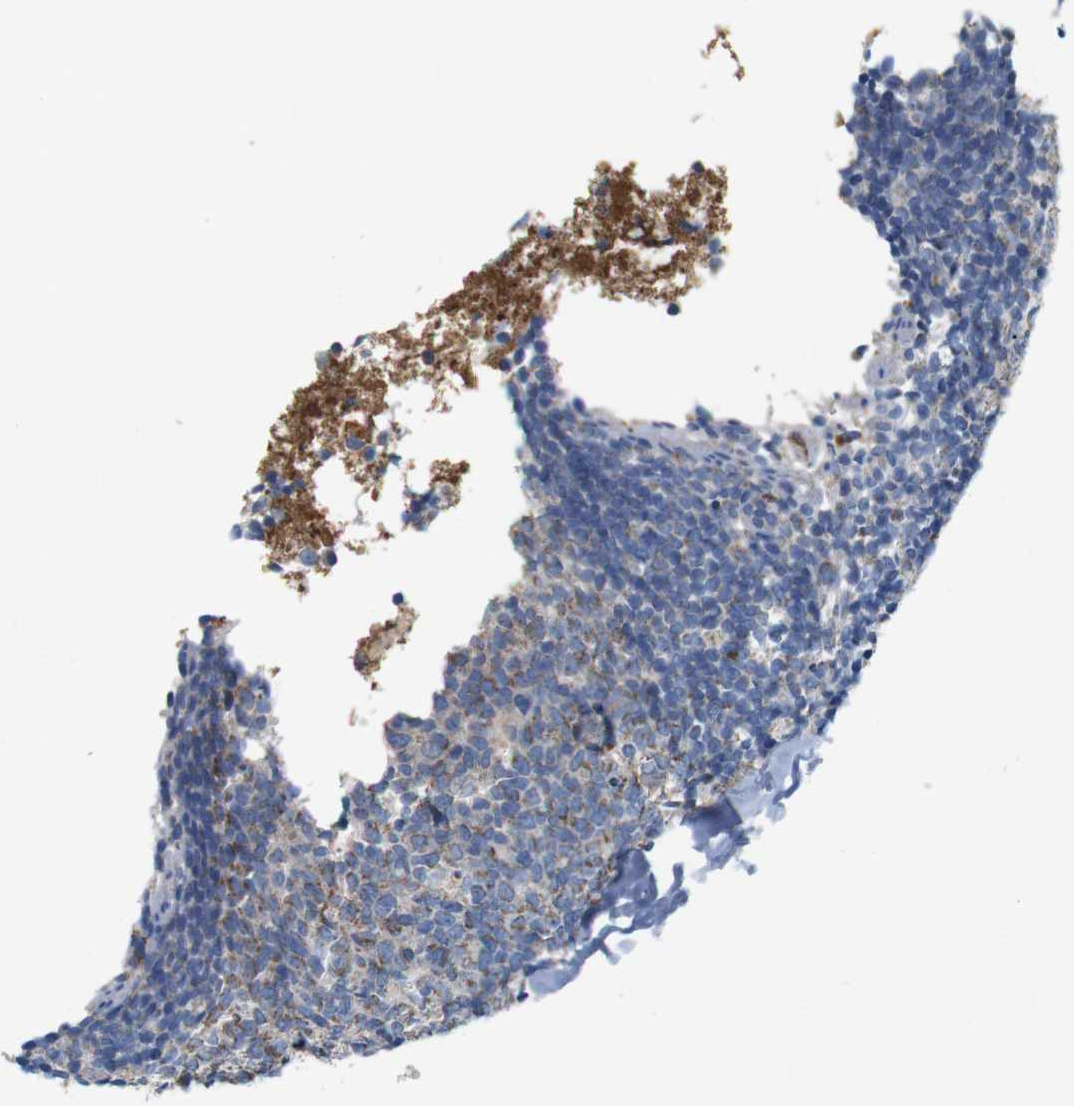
{"staining": {"intensity": "weak", "quantity": ">75%", "location": "cytoplasmic/membranous"}, "tissue": "appendix", "cell_type": "Glandular cells", "image_type": "normal", "snomed": [{"axis": "morphology", "description": "Normal tissue, NOS"}, {"axis": "topography", "description": "Appendix"}], "caption": "High-magnification brightfield microscopy of benign appendix stained with DAB (3,3'-diaminobenzidine) (brown) and counterstained with hematoxylin (blue). glandular cells exhibit weak cytoplasmic/membranous positivity is identified in about>75% of cells.", "gene": "F2RL1", "patient": {"sex": "female", "age": 20}}